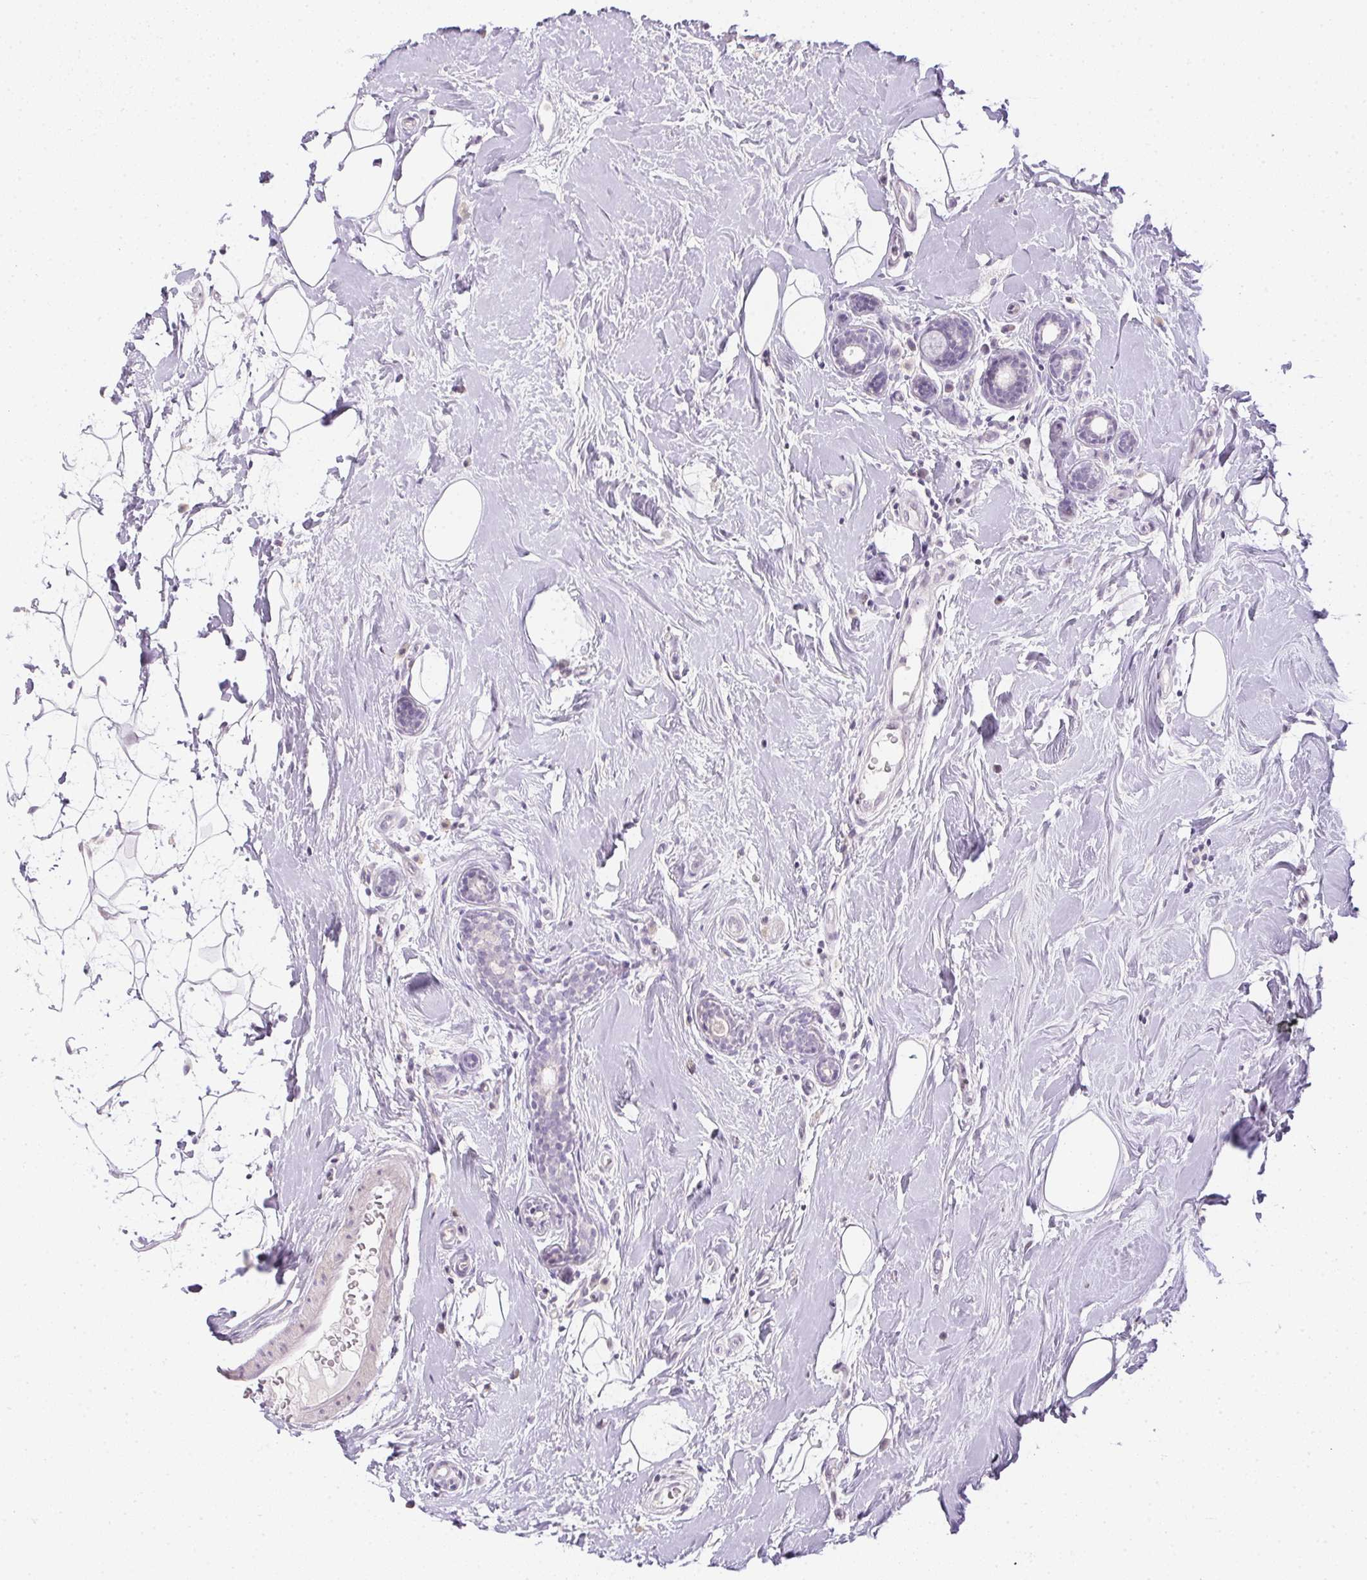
{"staining": {"intensity": "negative", "quantity": "none", "location": "none"}, "tissue": "breast cancer", "cell_type": "Tumor cells", "image_type": "cancer", "snomed": [{"axis": "morphology", "description": "Normal tissue, NOS"}, {"axis": "morphology", "description": "Duct carcinoma"}, {"axis": "topography", "description": "Breast"}], "caption": "Micrograph shows no protein expression in tumor cells of infiltrating ductal carcinoma (breast) tissue. The staining was performed using DAB (3,3'-diaminobenzidine) to visualize the protein expression in brown, while the nuclei were stained in blue with hematoxylin (Magnification: 20x).", "gene": "GSDMC", "patient": {"sex": "female", "age": 43}}